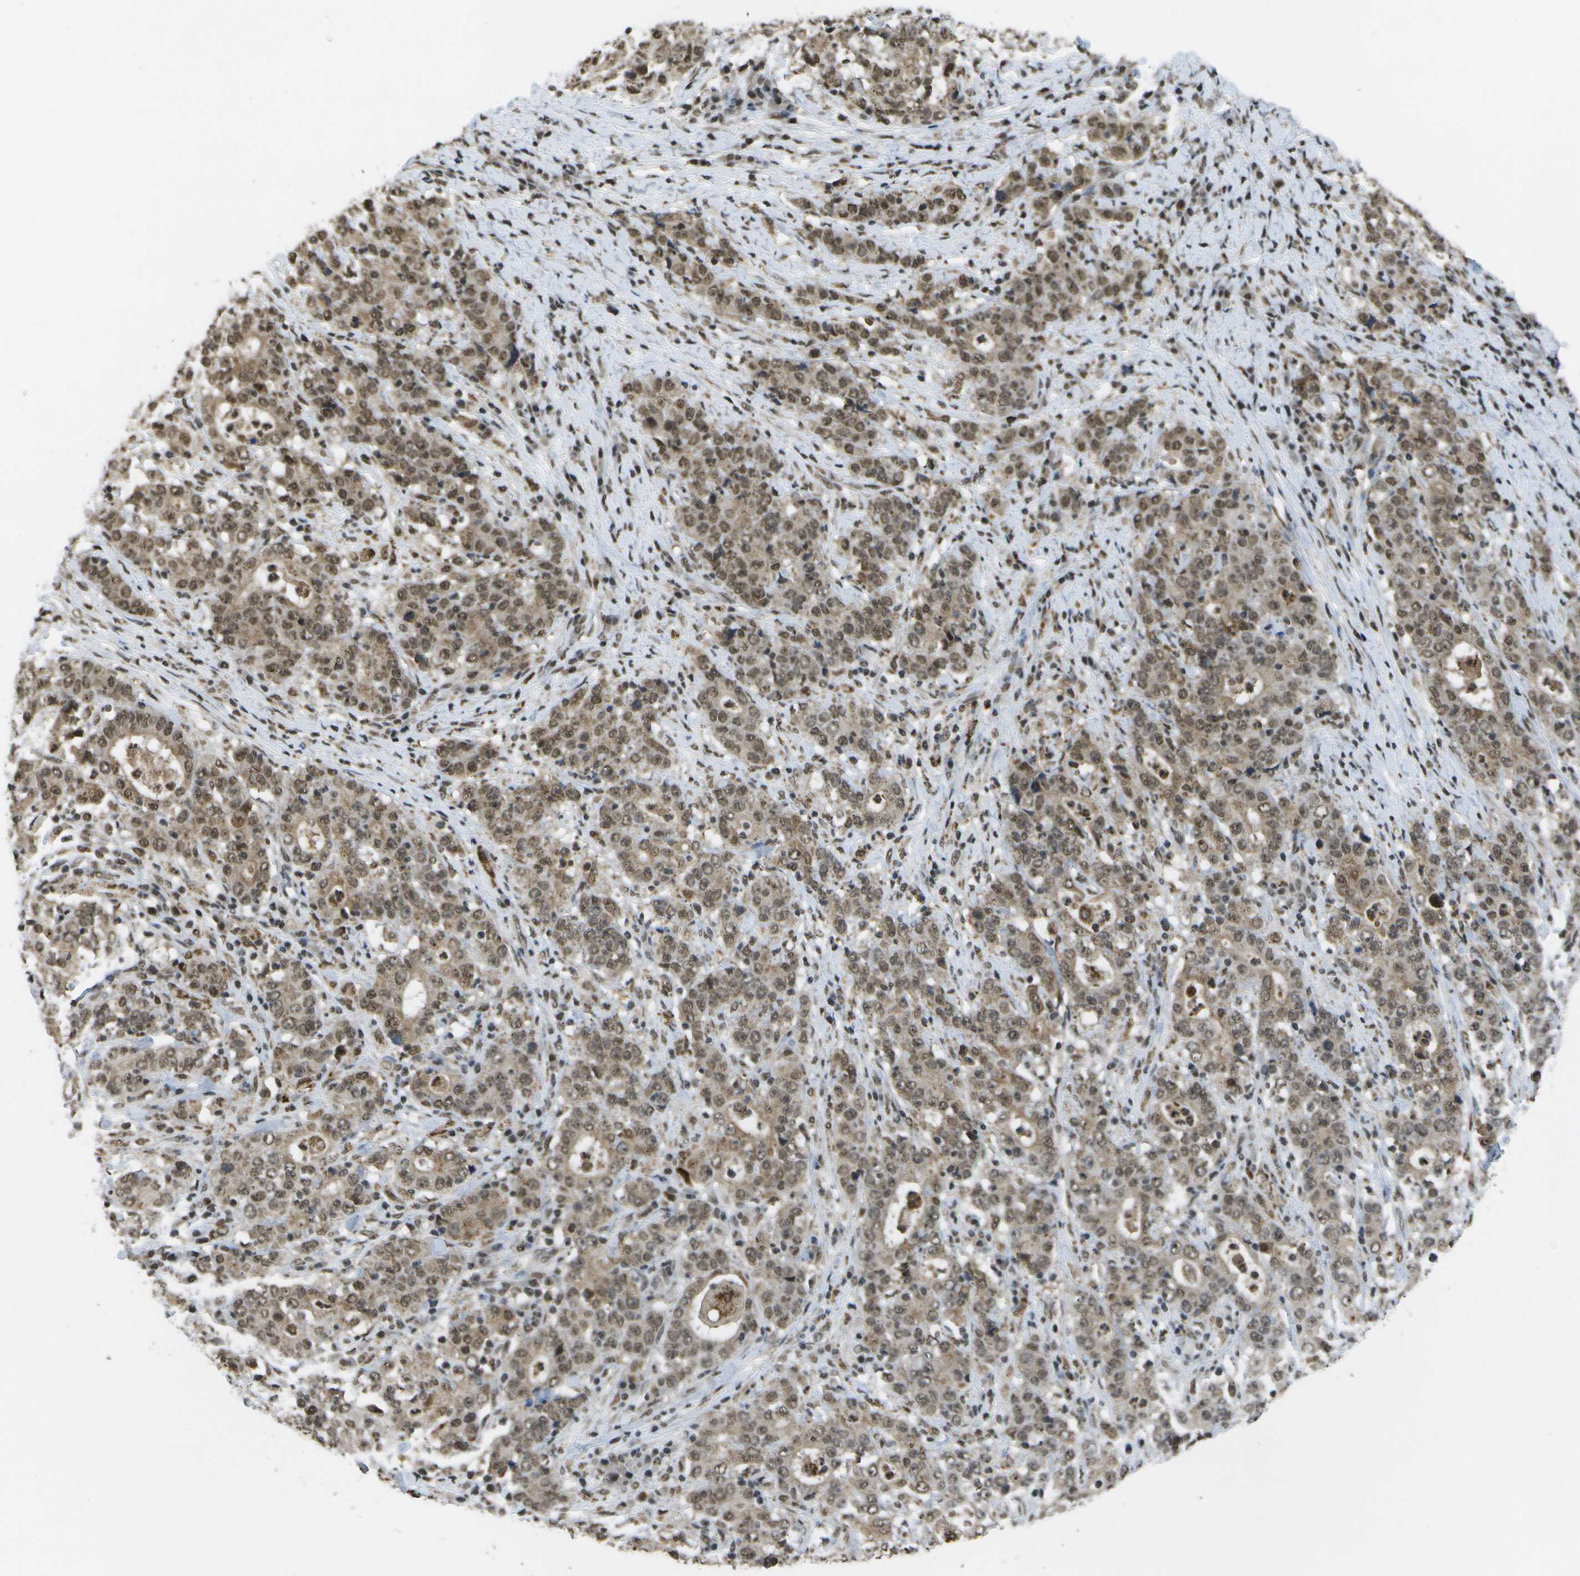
{"staining": {"intensity": "moderate", "quantity": ">75%", "location": "cytoplasmic/membranous,nuclear"}, "tissue": "stomach cancer", "cell_type": "Tumor cells", "image_type": "cancer", "snomed": [{"axis": "morphology", "description": "Normal tissue, NOS"}, {"axis": "morphology", "description": "Adenocarcinoma, NOS"}, {"axis": "topography", "description": "Stomach, upper"}, {"axis": "topography", "description": "Stomach"}], "caption": "Human adenocarcinoma (stomach) stained with a protein marker shows moderate staining in tumor cells.", "gene": "SPEN", "patient": {"sex": "male", "age": 59}}